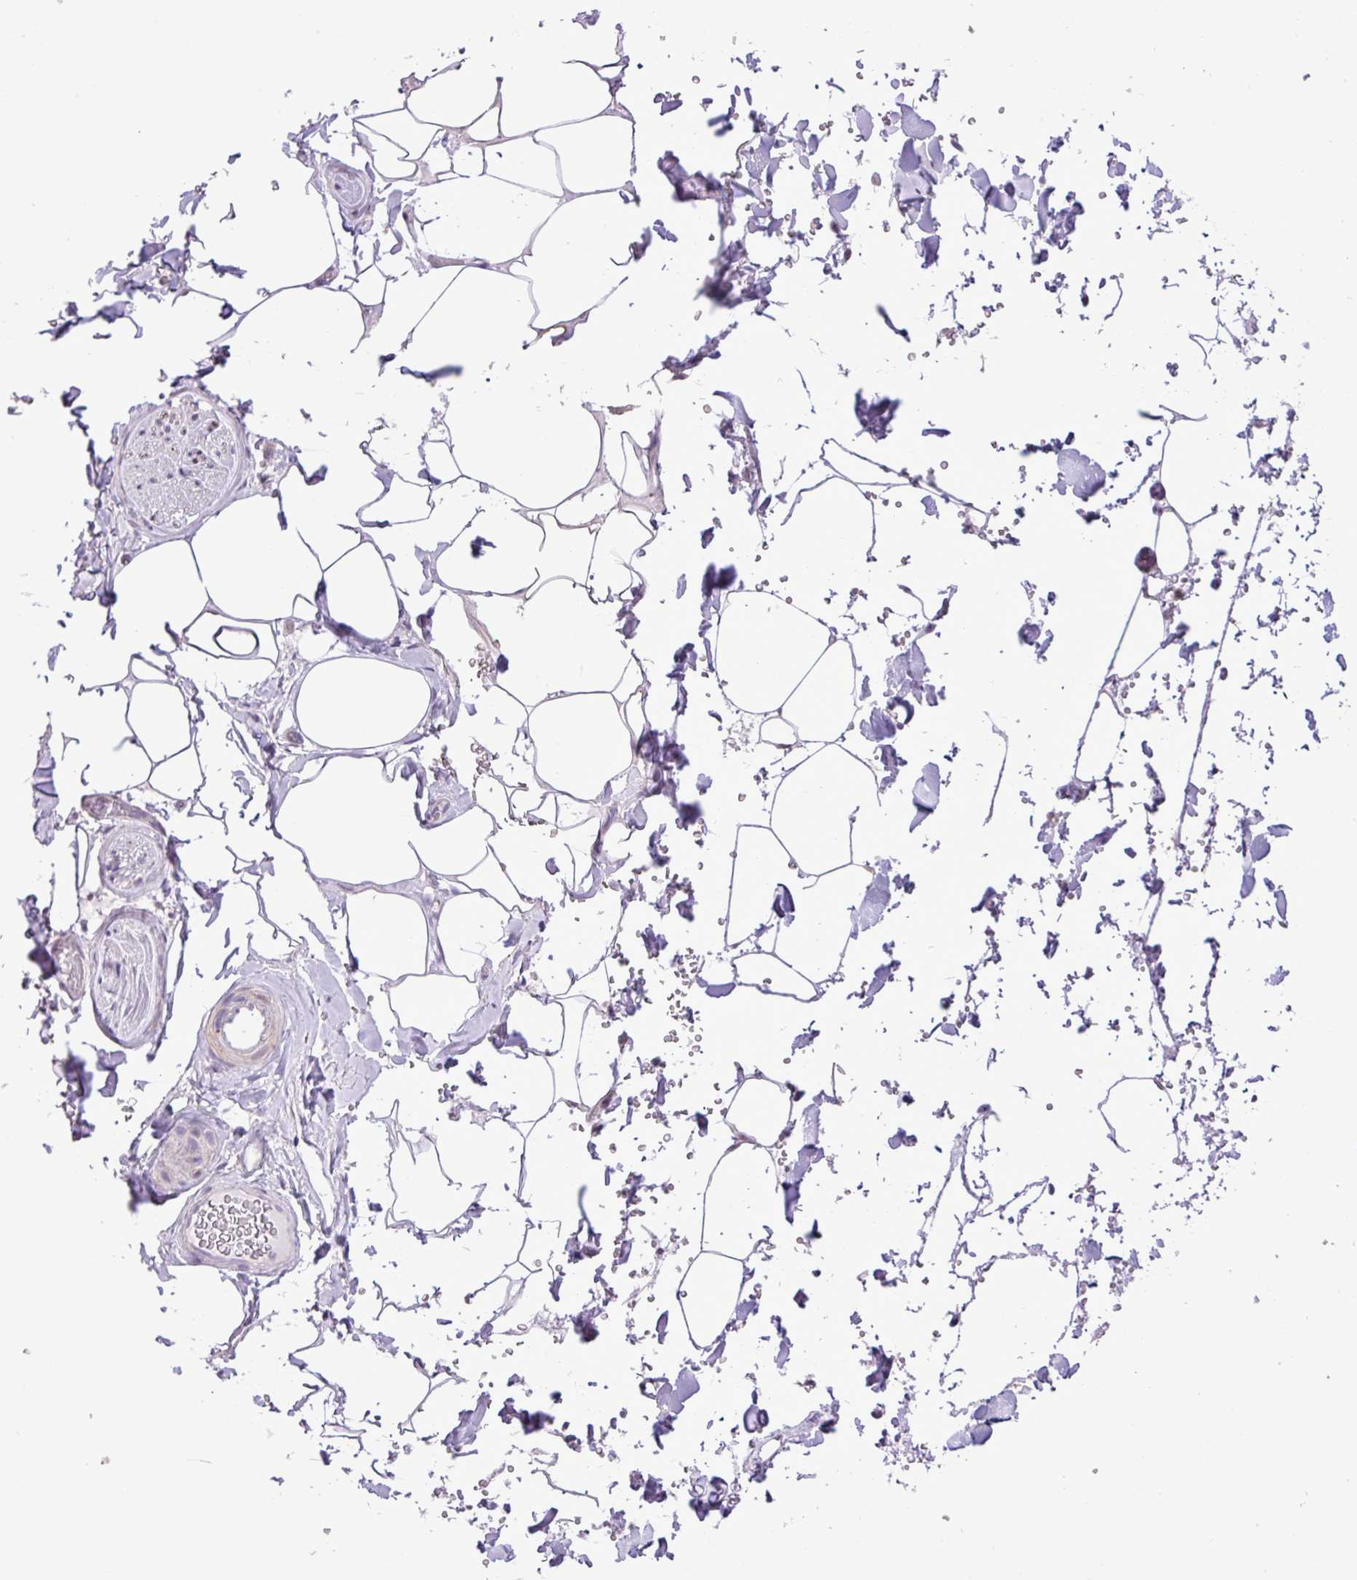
{"staining": {"intensity": "negative", "quantity": "none", "location": "none"}, "tissue": "adipose tissue", "cell_type": "Adipocytes", "image_type": "normal", "snomed": [{"axis": "morphology", "description": "Normal tissue, NOS"}, {"axis": "topography", "description": "Rectum"}, {"axis": "topography", "description": "Peripheral nerve tissue"}], "caption": "A high-resolution image shows immunohistochemistry staining of unremarkable adipose tissue, which reveals no significant staining in adipocytes. (Brightfield microscopy of DAB (3,3'-diaminobenzidine) IHC at high magnification).", "gene": "ZNF354A", "patient": {"sex": "female", "age": 69}}